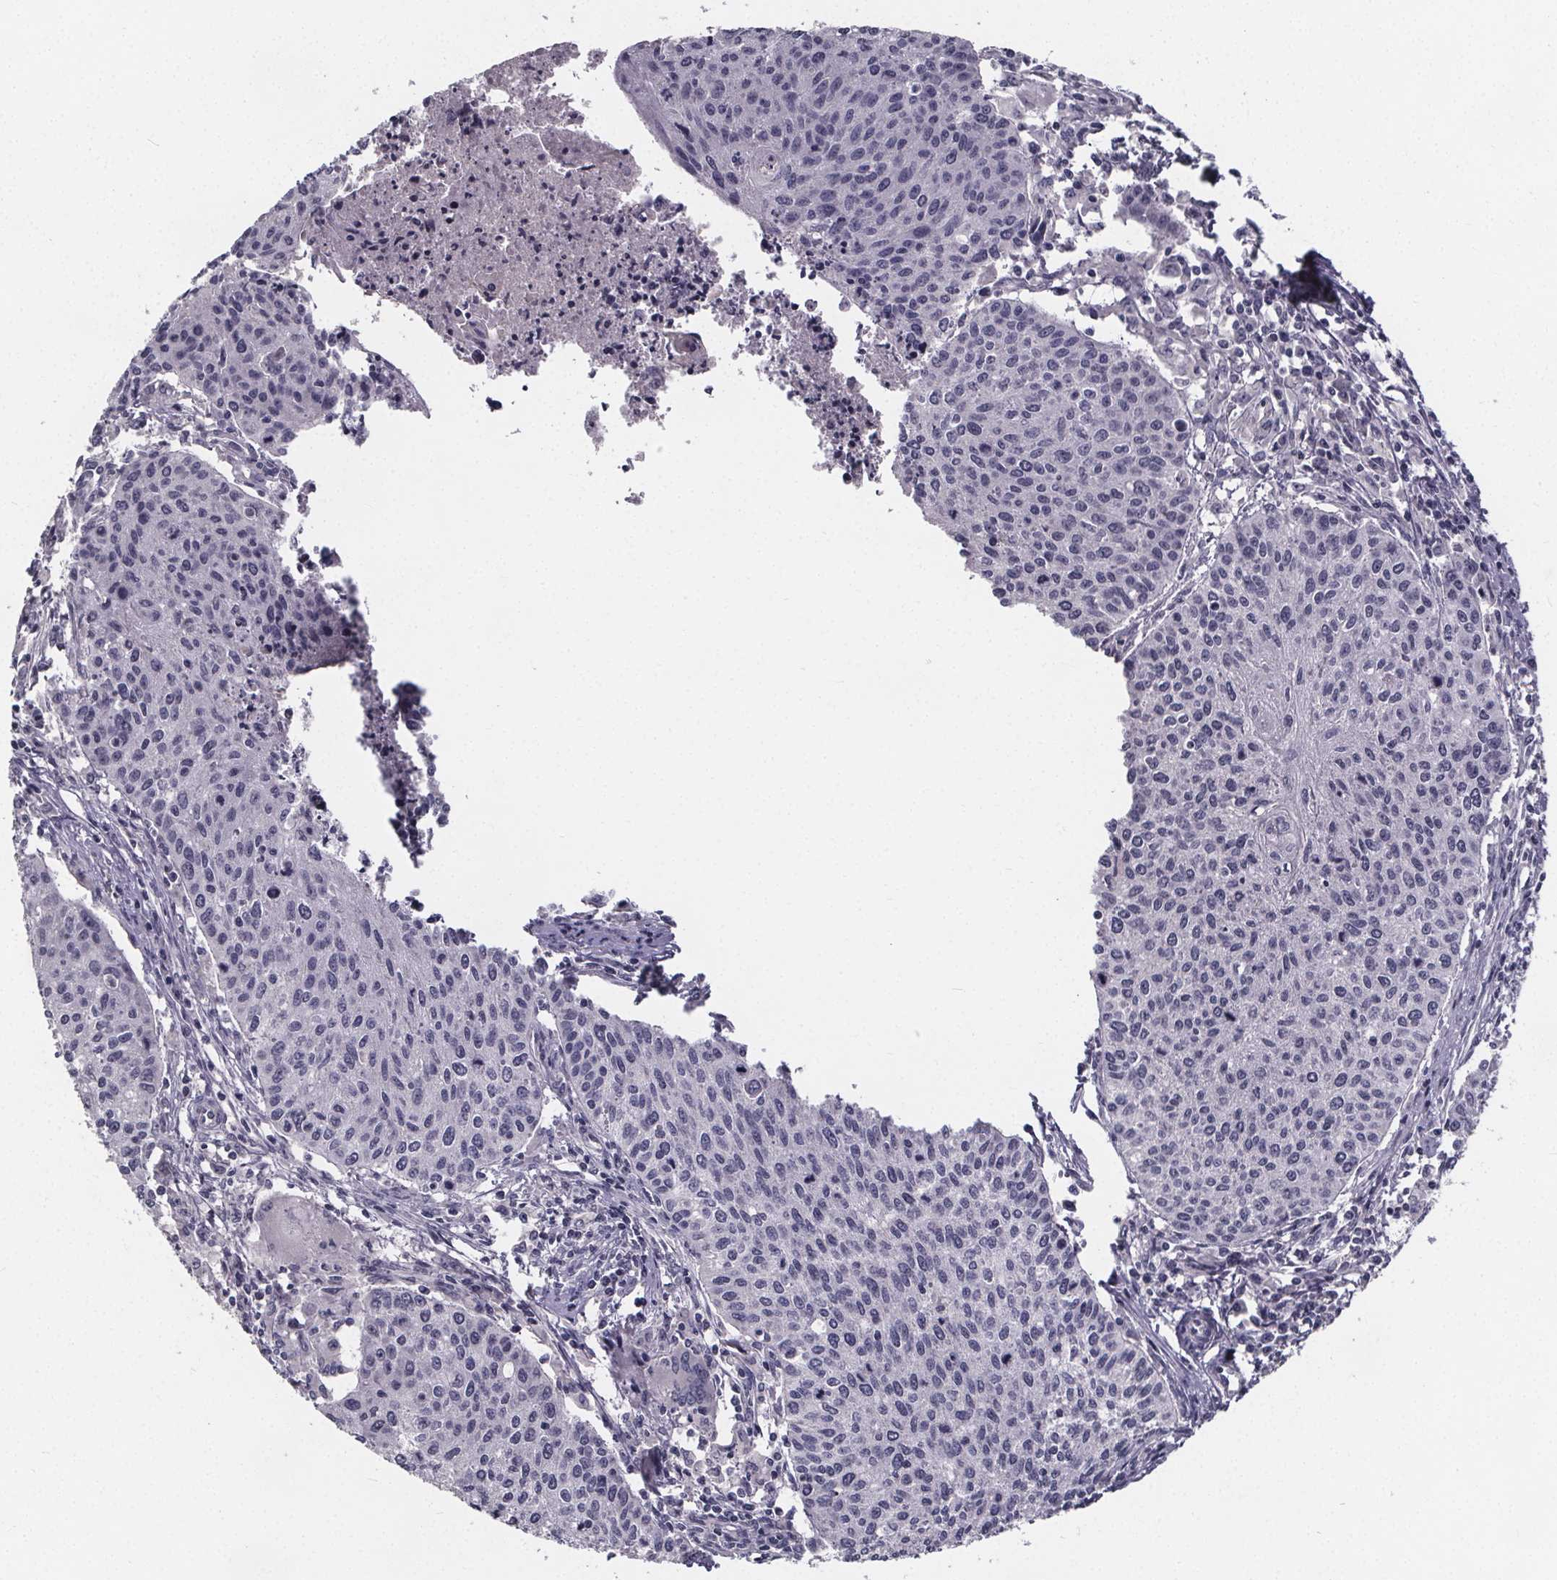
{"staining": {"intensity": "negative", "quantity": "none", "location": "none"}, "tissue": "cervical cancer", "cell_type": "Tumor cells", "image_type": "cancer", "snomed": [{"axis": "morphology", "description": "Squamous cell carcinoma, NOS"}, {"axis": "topography", "description": "Cervix"}], "caption": "Protein analysis of cervical cancer demonstrates no significant expression in tumor cells.", "gene": "AGT", "patient": {"sex": "female", "age": 38}}